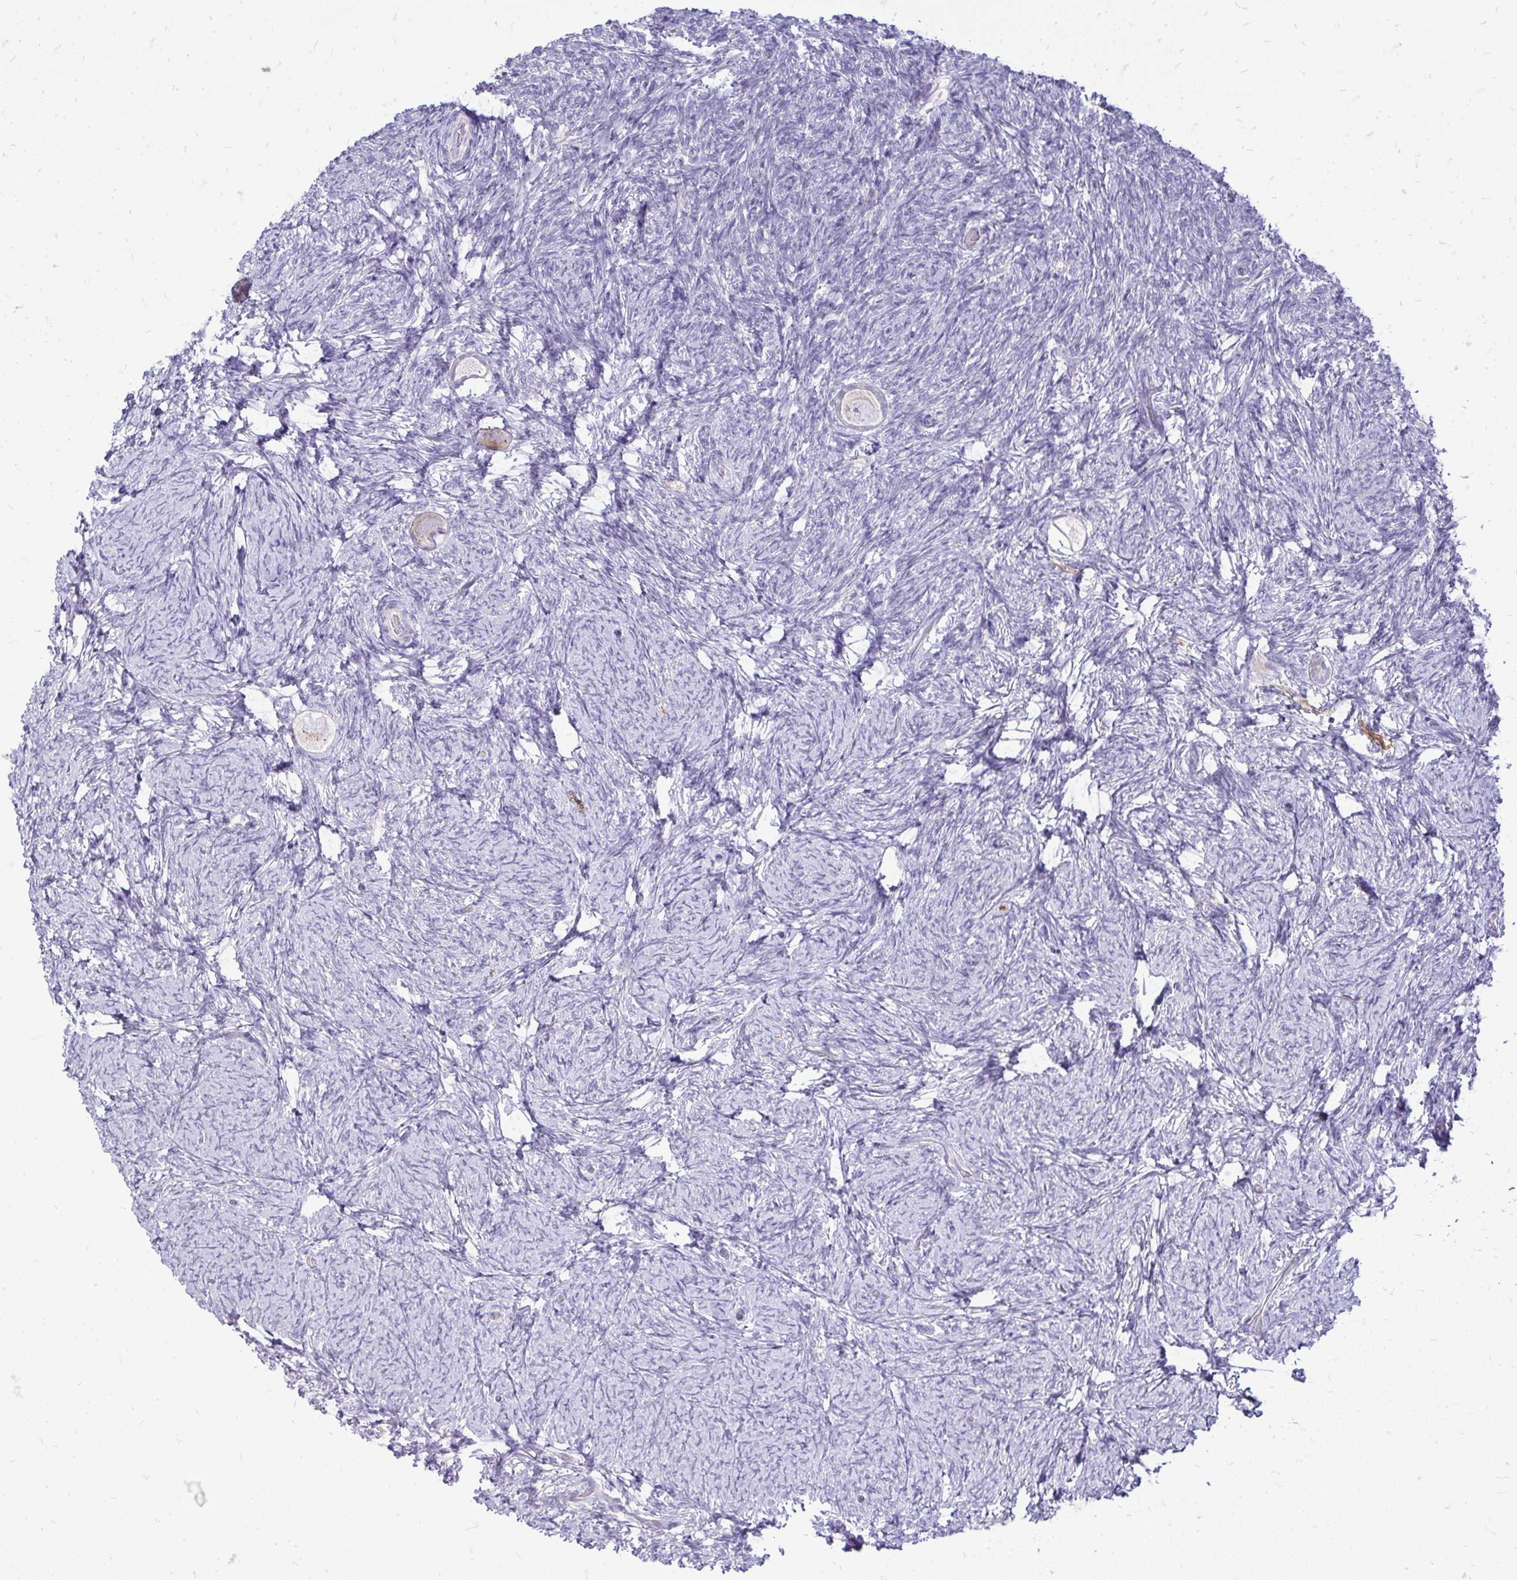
{"staining": {"intensity": "moderate", "quantity": "<25%", "location": "cytoplasmic/membranous"}, "tissue": "ovary", "cell_type": "Follicle cells", "image_type": "normal", "snomed": [{"axis": "morphology", "description": "Normal tissue, NOS"}, {"axis": "topography", "description": "Ovary"}], "caption": "Benign ovary was stained to show a protein in brown. There is low levels of moderate cytoplasmic/membranous positivity in approximately <25% of follicle cells. (DAB (3,3'-diaminobenzidine) = brown stain, brightfield microscopy at high magnification).", "gene": "OR8D1", "patient": {"sex": "female", "age": 34}}